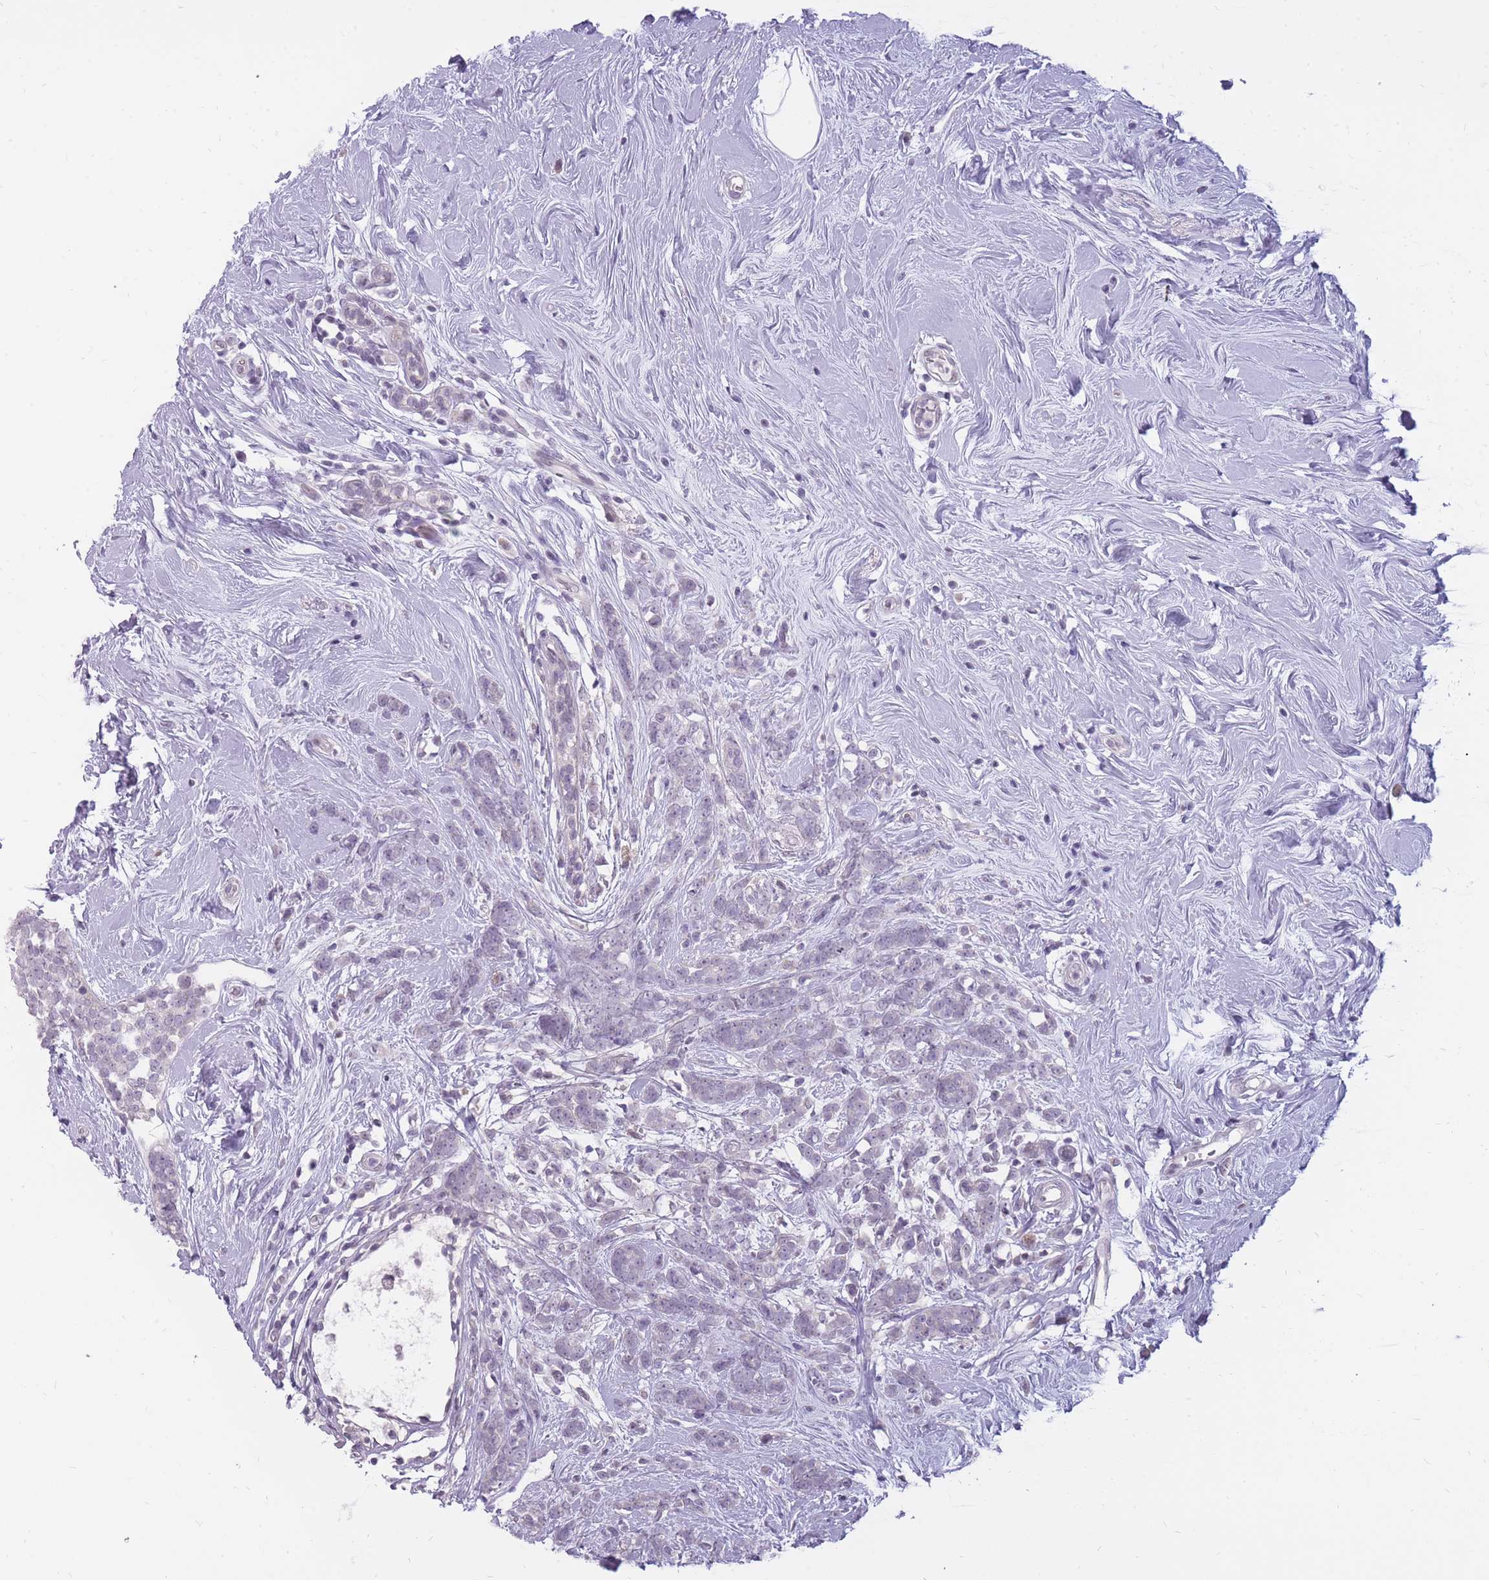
{"staining": {"intensity": "negative", "quantity": "none", "location": "none"}, "tissue": "breast cancer", "cell_type": "Tumor cells", "image_type": "cancer", "snomed": [{"axis": "morphology", "description": "Lobular carcinoma"}, {"axis": "topography", "description": "Breast"}], "caption": "Breast cancer was stained to show a protein in brown. There is no significant positivity in tumor cells.", "gene": "POMZP3", "patient": {"sex": "female", "age": 58}}